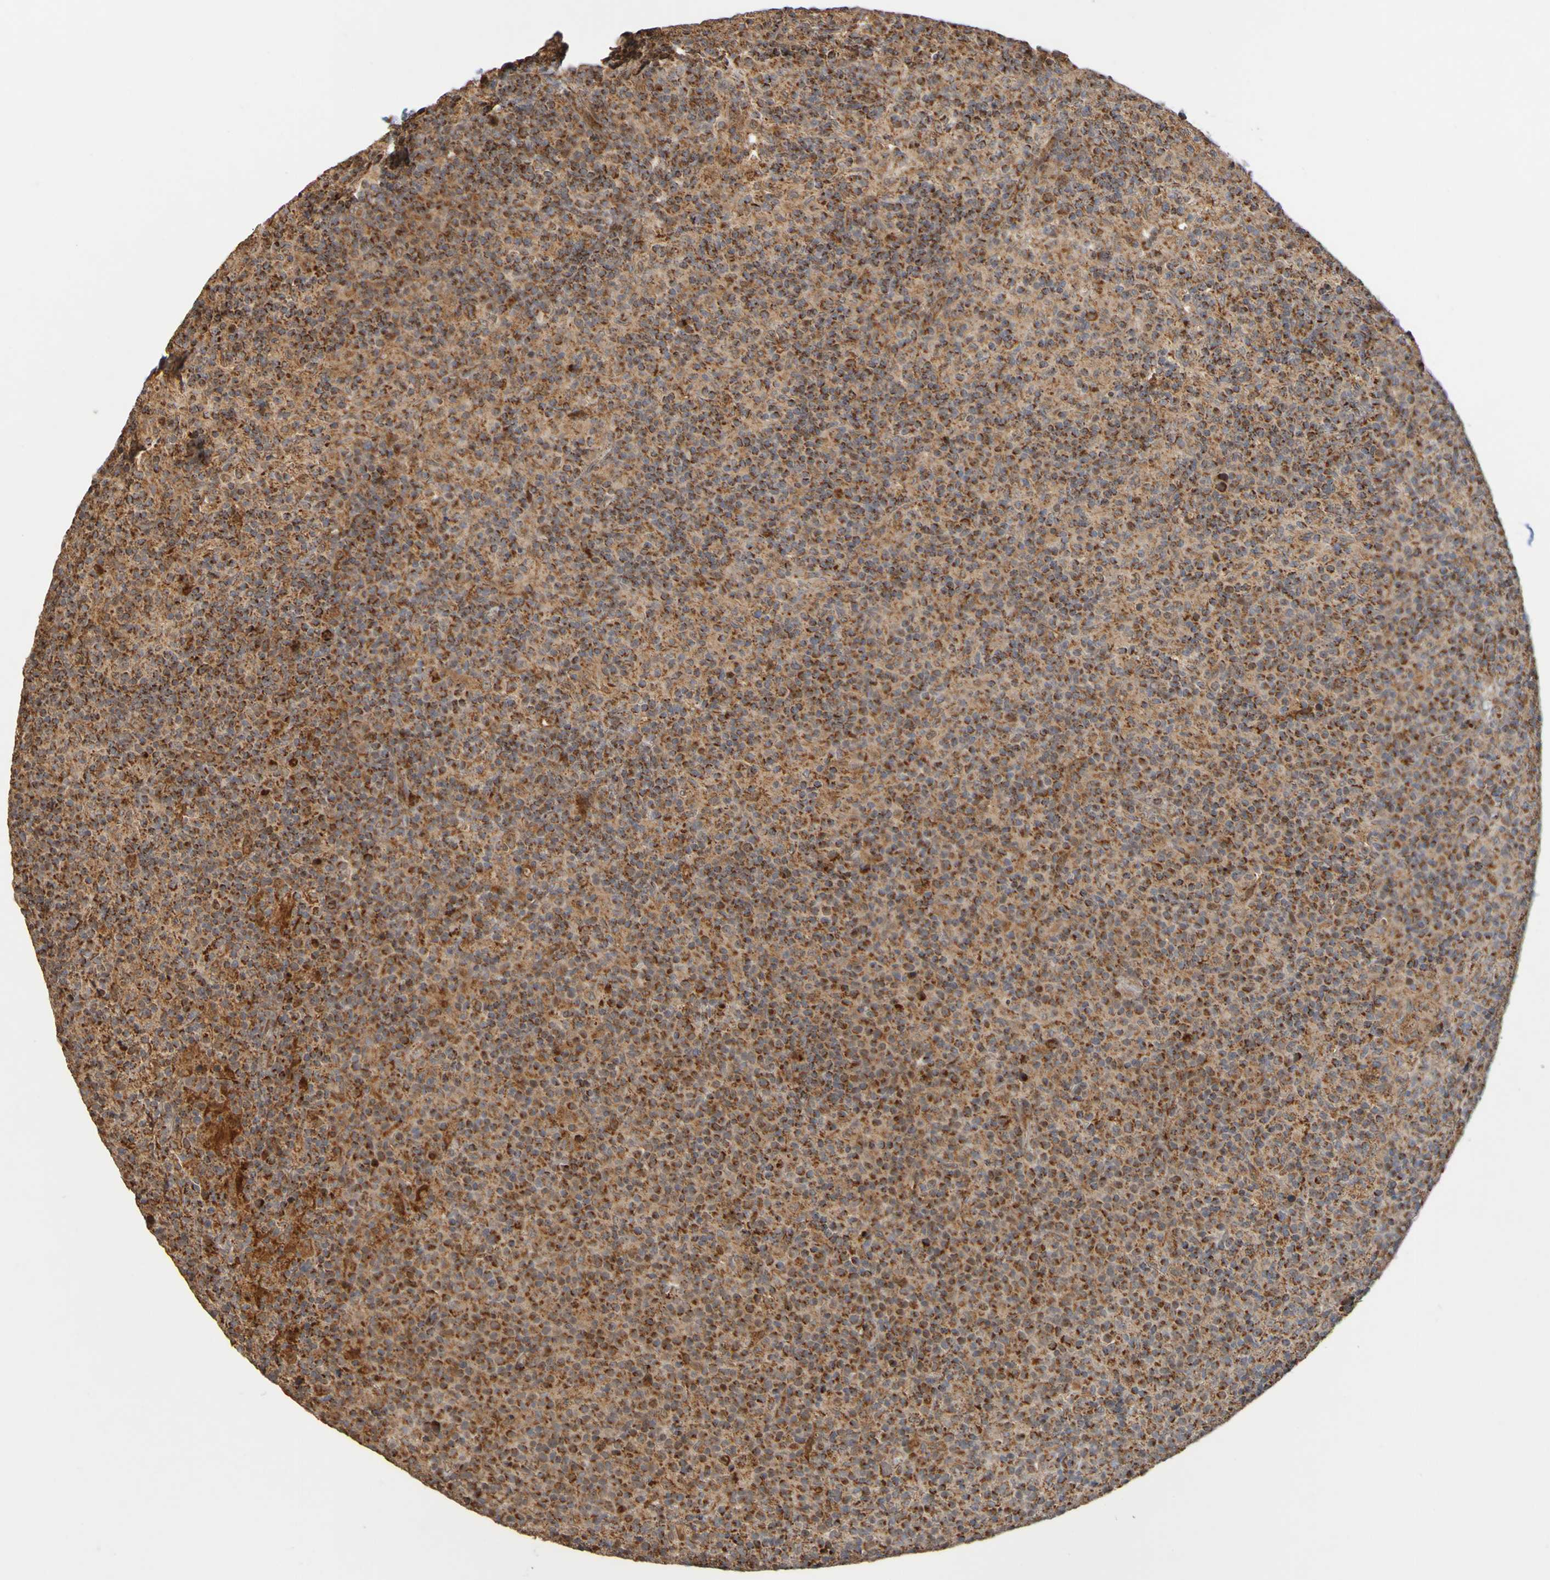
{"staining": {"intensity": "strong", "quantity": ">75%", "location": "cytoplasmic/membranous"}, "tissue": "lymph node", "cell_type": "Germinal center cells", "image_type": "normal", "snomed": [{"axis": "morphology", "description": "Normal tissue, NOS"}, {"axis": "morphology", "description": "Inflammation, NOS"}, {"axis": "topography", "description": "Lymph node"}], "caption": "Protein staining shows strong cytoplasmic/membranous positivity in about >75% of germinal center cells in unremarkable lymph node. (brown staining indicates protein expression, while blue staining denotes nuclei).", "gene": "TMBIM1", "patient": {"sex": "male", "age": 55}}